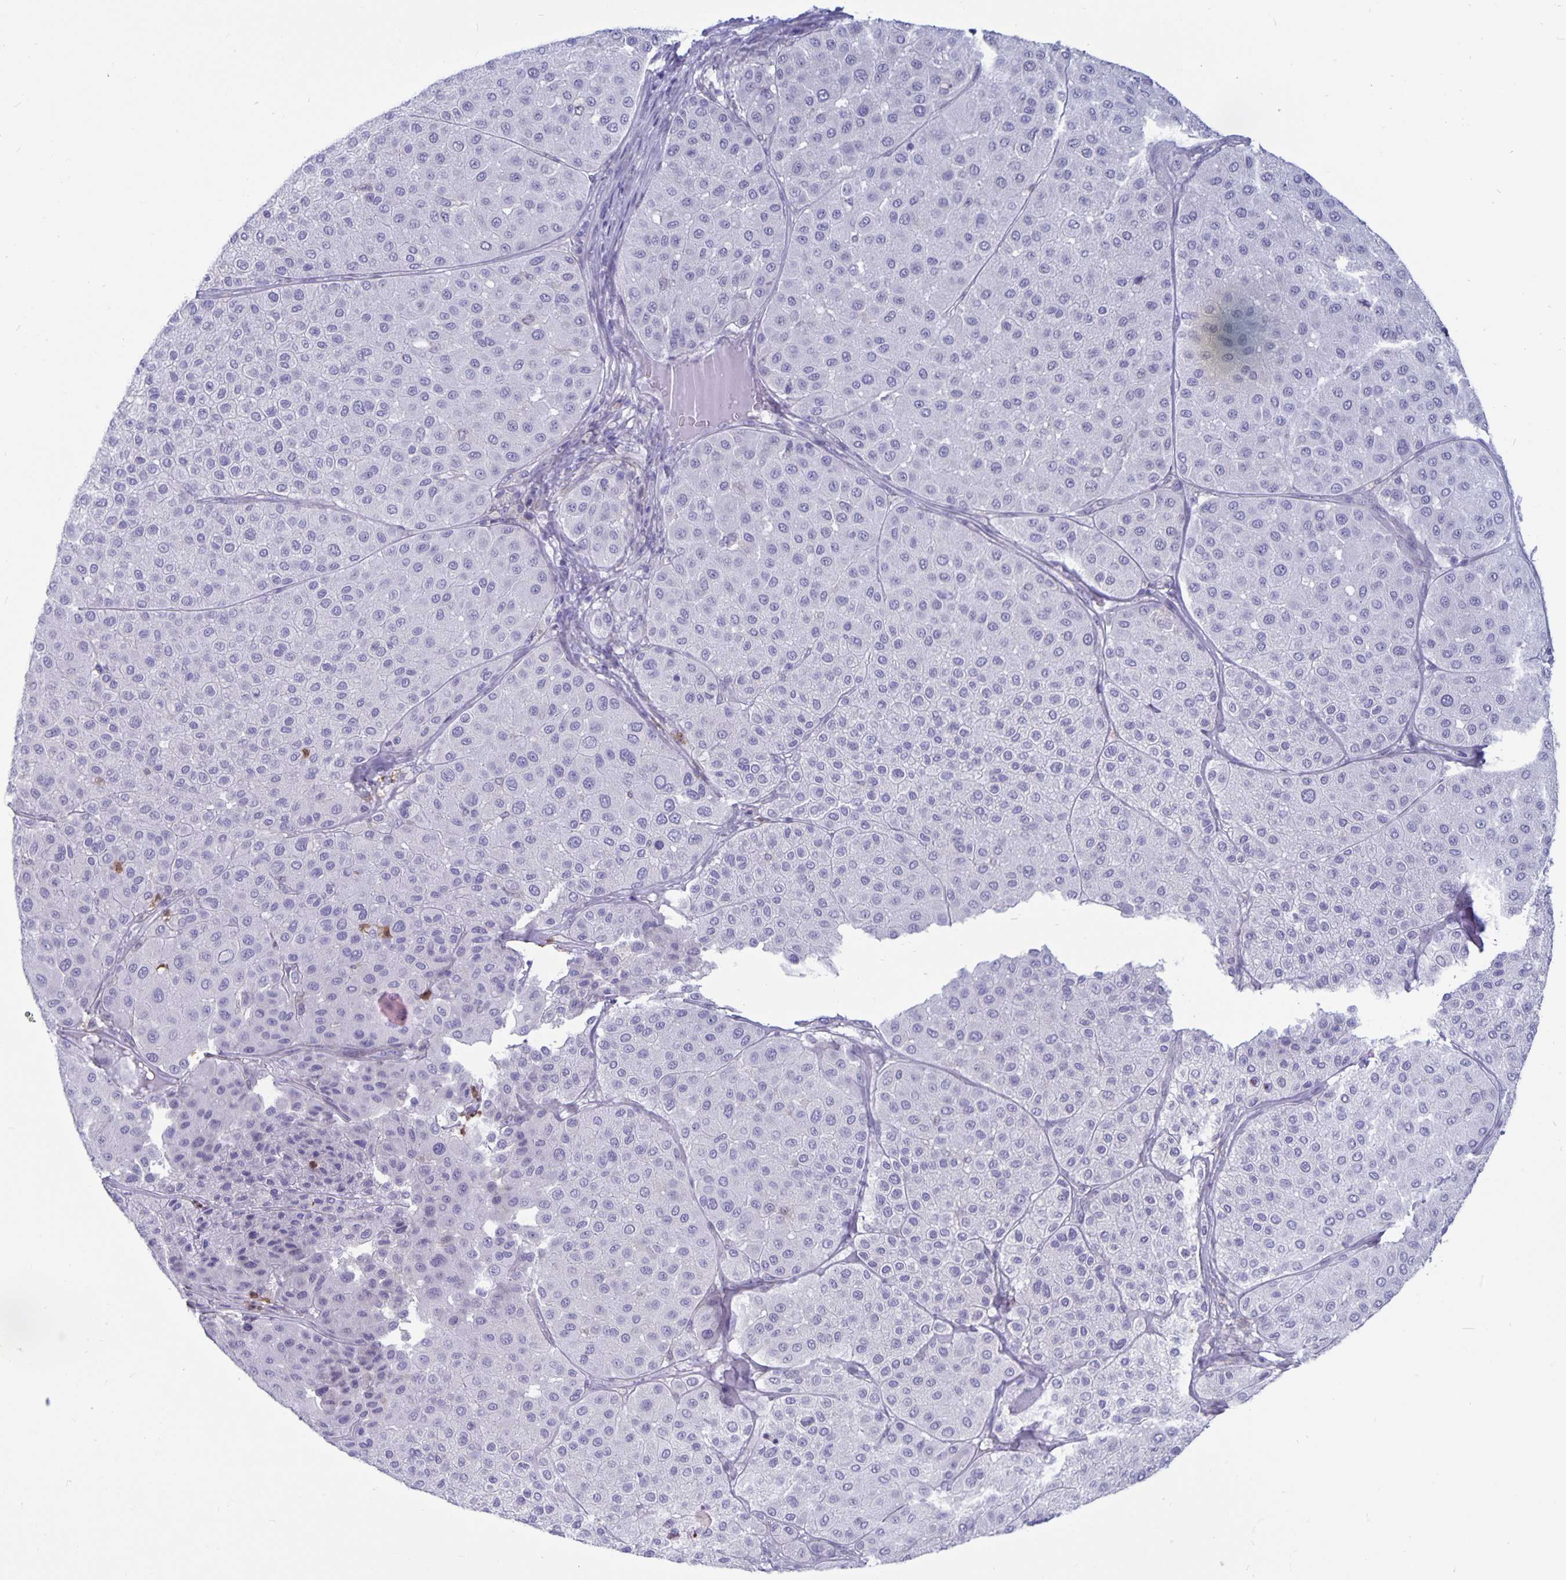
{"staining": {"intensity": "negative", "quantity": "none", "location": "none"}, "tissue": "melanoma", "cell_type": "Tumor cells", "image_type": "cancer", "snomed": [{"axis": "morphology", "description": "Malignant melanoma, Metastatic site"}, {"axis": "topography", "description": "Smooth muscle"}], "caption": "Immunohistochemical staining of melanoma shows no significant staining in tumor cells.", "gene": "PLCB3", "patient": {"sex": "male", "age": 41}}